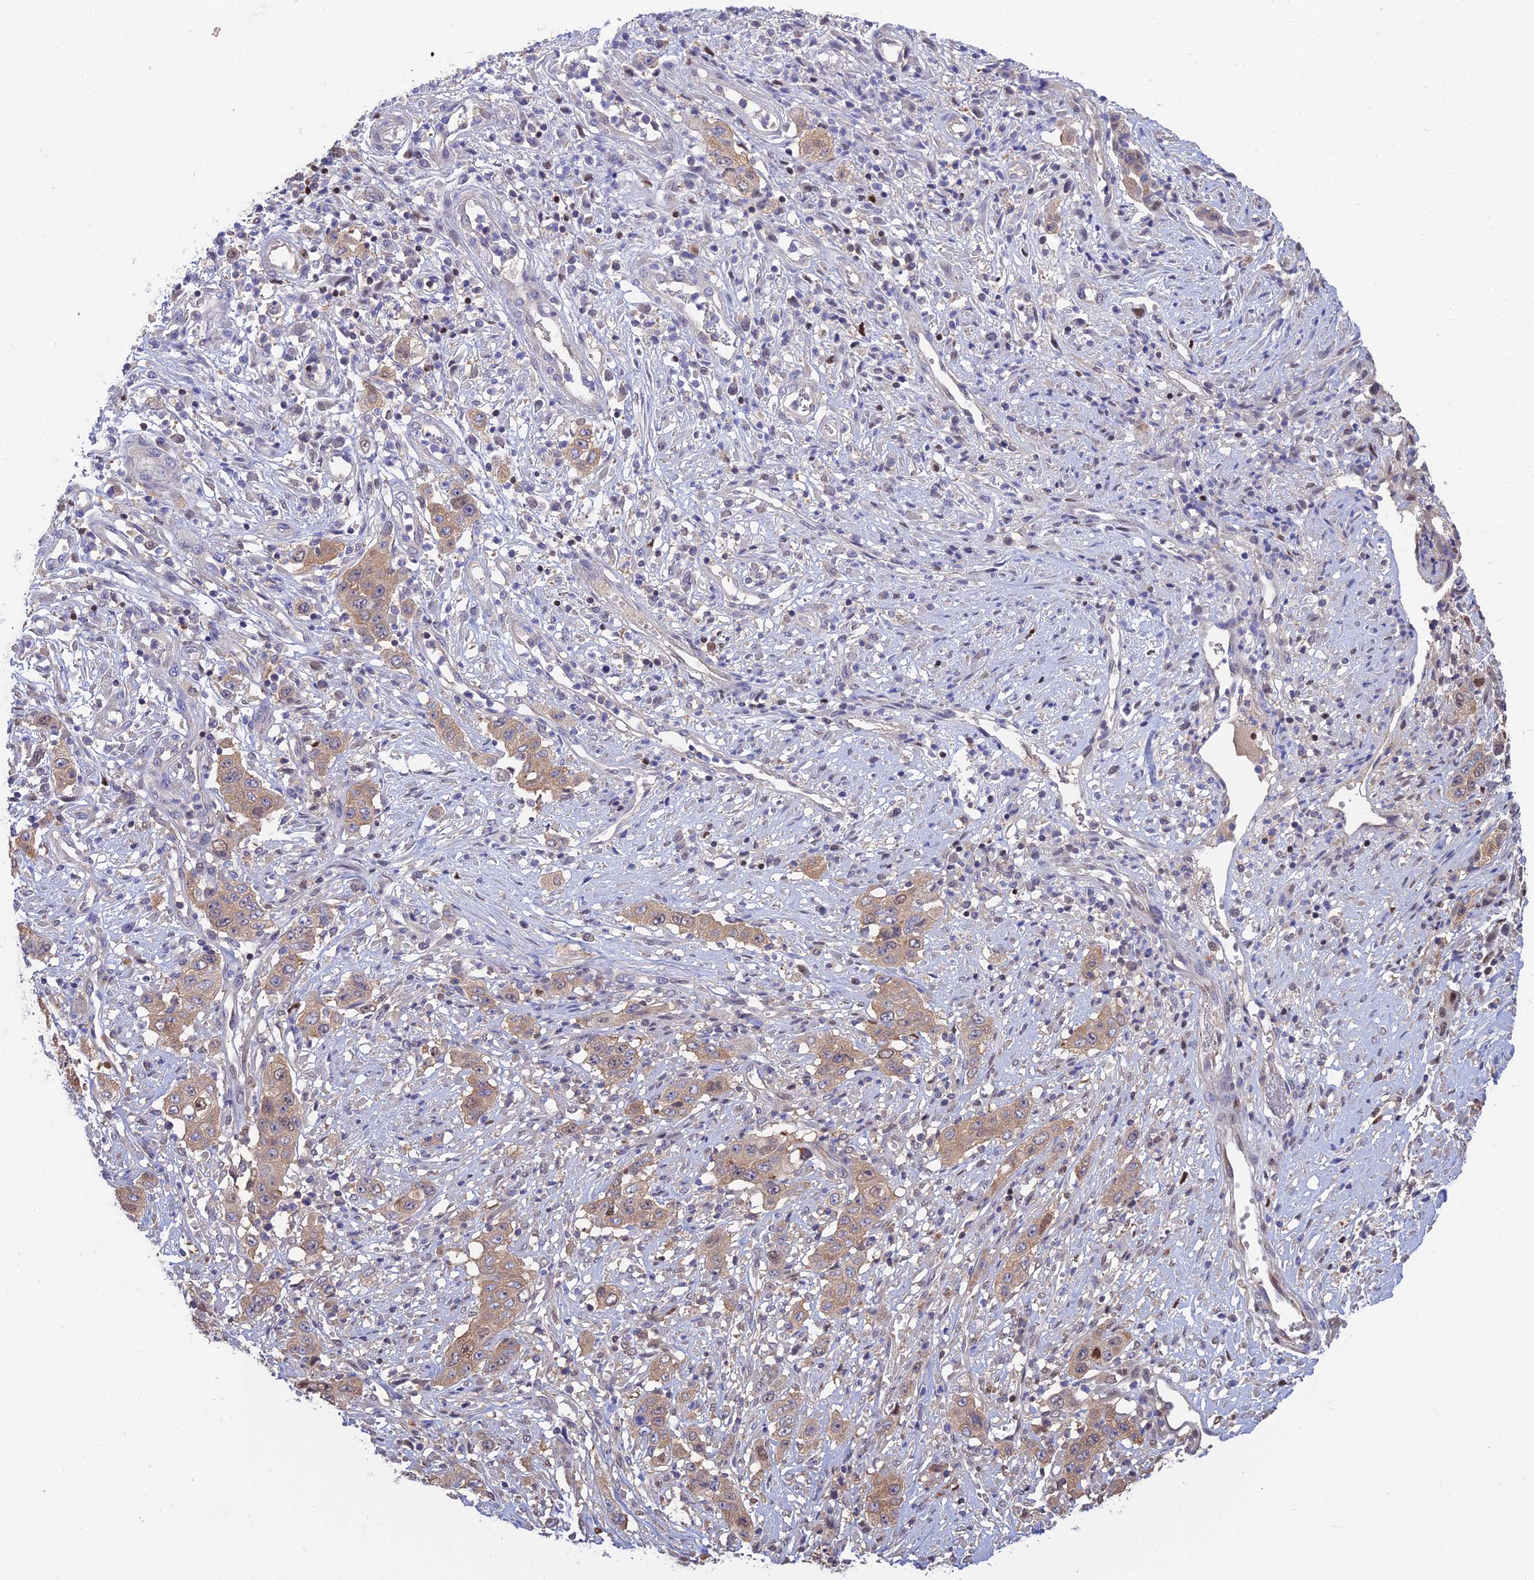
{"staining": {"intensity": "moderate", "quantity": ">75%", "location": "cytoplasmic/membranous"}, "tissue": "stomach cancer", "cell_type": "Tumor cells", "image_type": "cancer", "snomed": [{"axis": "morphology", "description": "Adenocarcinoma, NOS"}, {"axis": "topography", "description": "Stomach, upper"}], "caption": "Tumor cells reveal medium levels of moderate cytoplasmic/membranous expression in approximately >75% of cells in adenocarcinoma (stomach).", "gene": "DNPEP", "patient": {"sex": "male", "age": 62}}